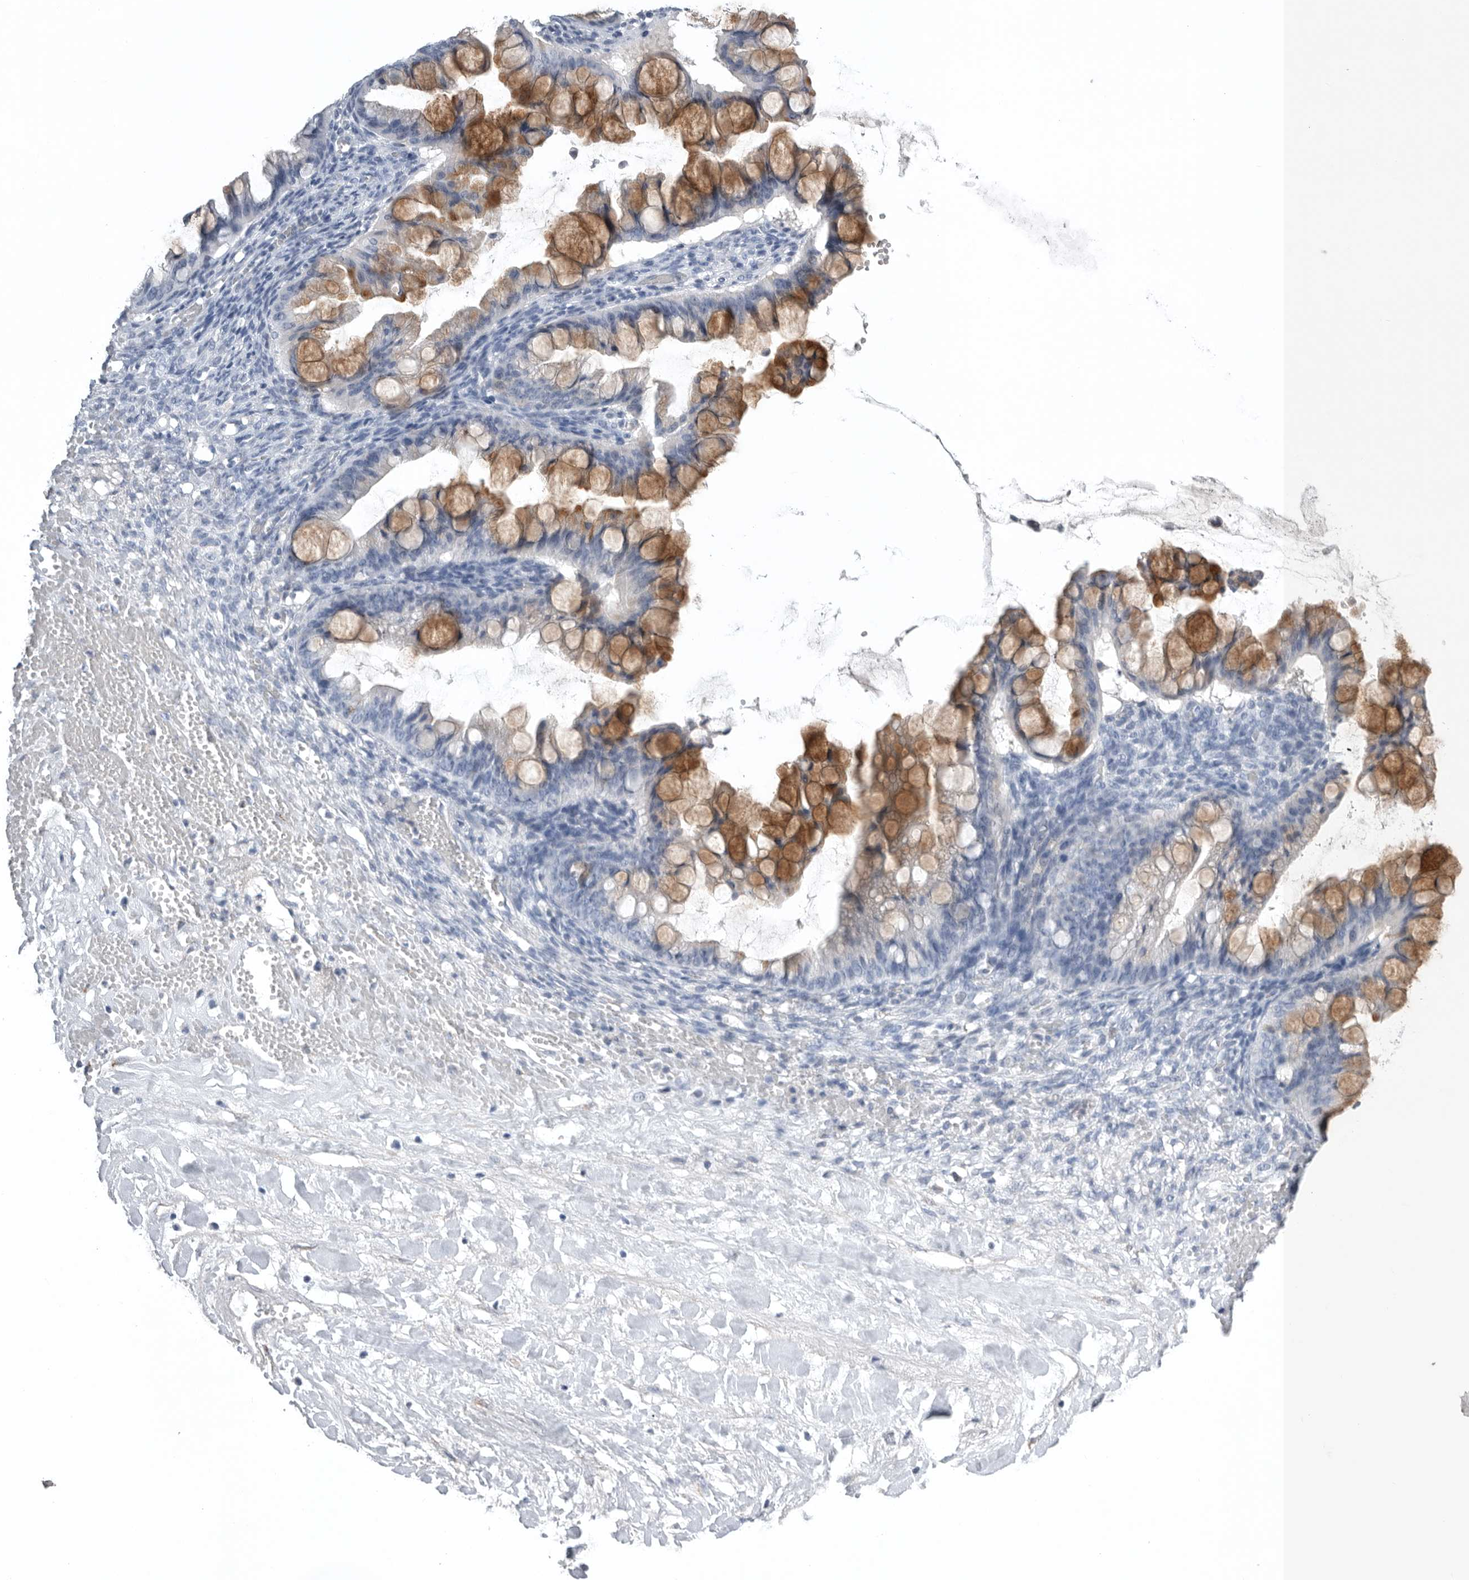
{"staining": {"intensity": "strong", "quantity": ">75%", "location": "cytoplasmic/membranous"}, "tissue": "ovarian cancer", "cell_type": "Tumor cells", "image_type": "cancer", "snomed": [{"axis": "morphology", "description": "Cystadenocarcinoma, mucinous, NOS"}, {"axis": "topography", "description": "Ovary"}], "caption": "This photomicrograph exhibits ovarian cancer stained with immunohistochemistry to label a protein in brown. The cytoplasmic/membranous of tumor cells show strong positivity for the protein. Nuclei are counter-stained blue.", "gene": "TIMP1", "patient": {"sex": "female", "age": 73}}